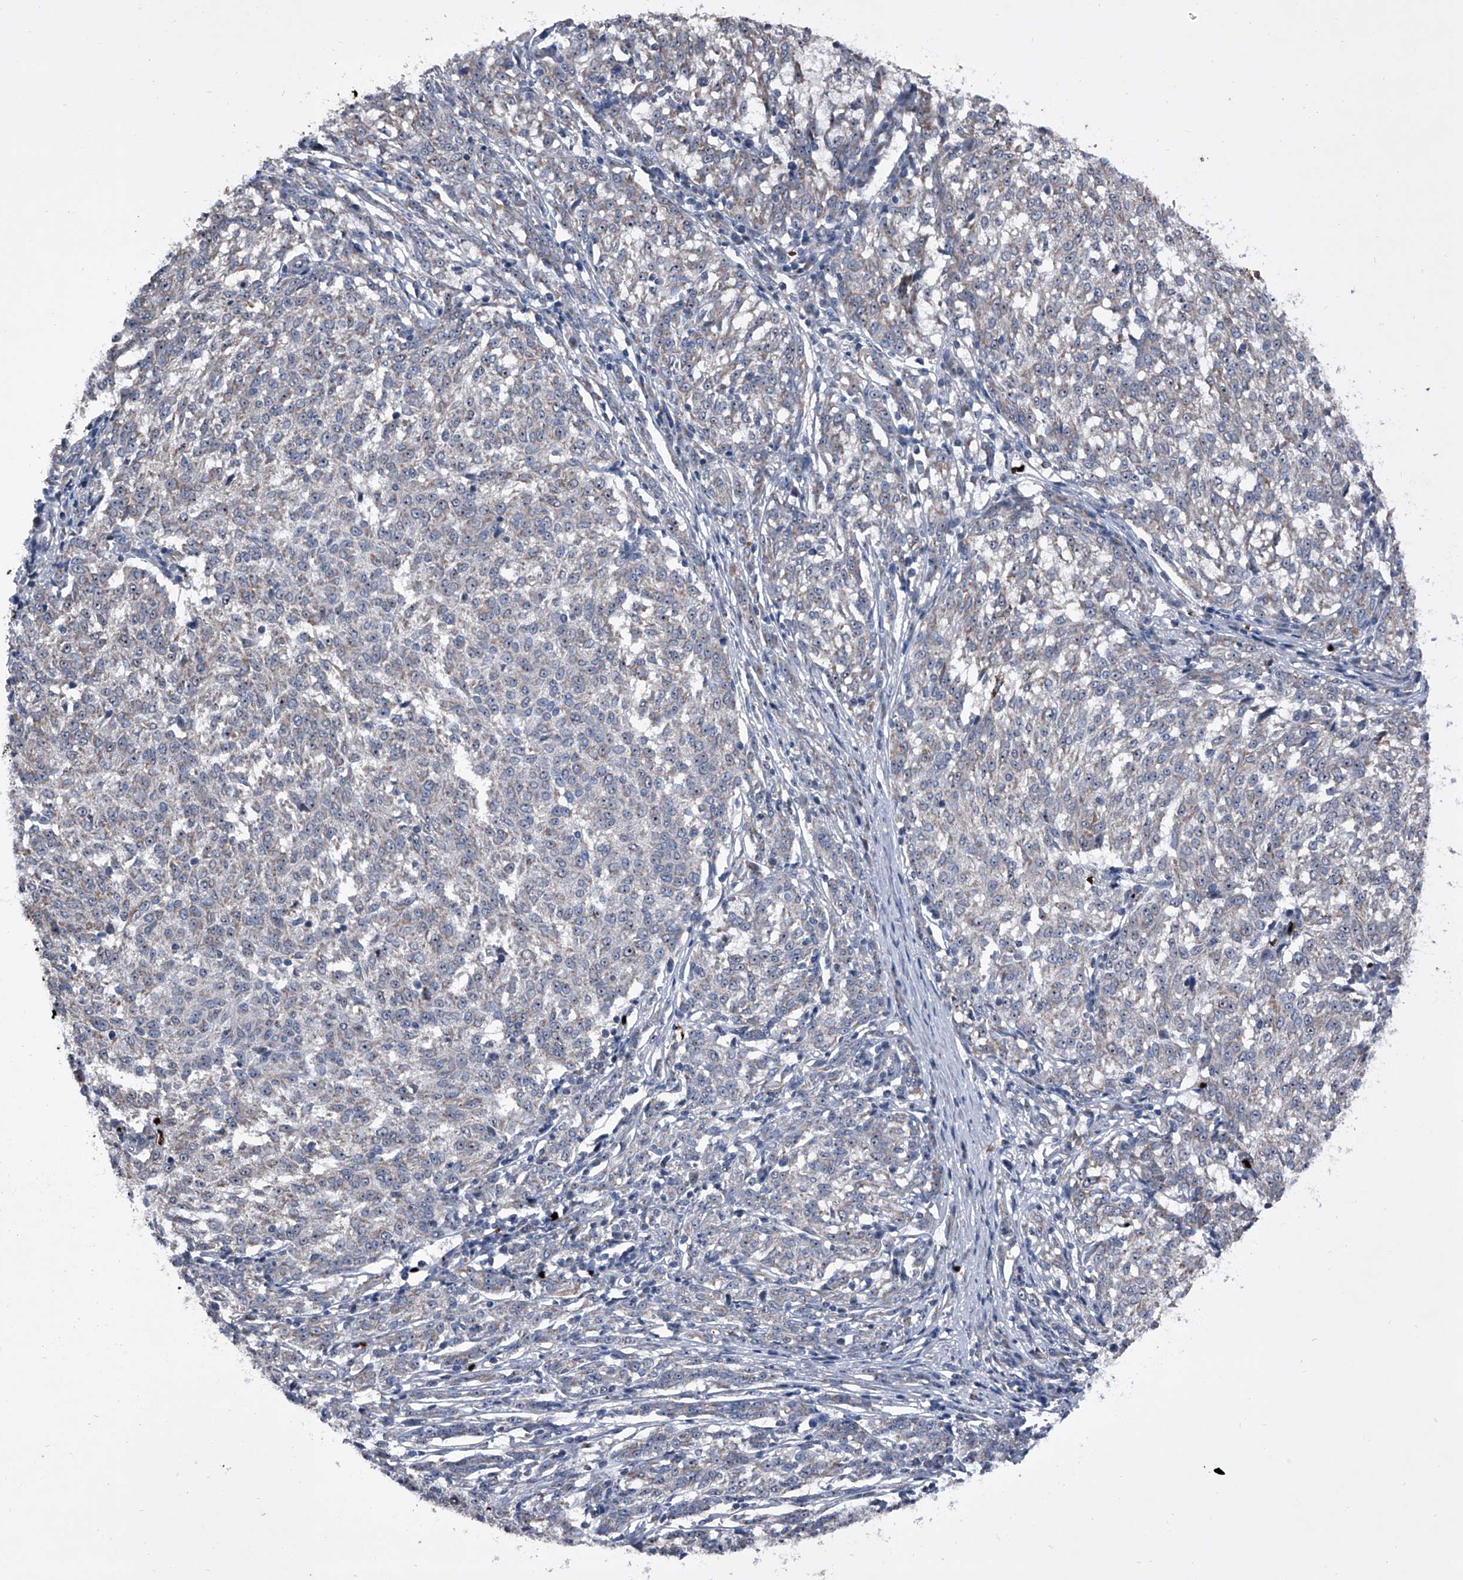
{"staining": {"intensity": "weak", "quantity": "<25%", "location": "cytoplasmic/membranous"}, "tissue": "melanoma", "cell_type": "Tumor cells", "image_type": "cancer", "snomed": [{"axis": "morphology", "description": "Malignant melanoma, NOS"}, {"axis": "topography", "description": "Skin"}], "caption": "DAB immunohistochemical staining of human malignant melanoma exhibits no significant expression in tumor cells. (DAB (3,3'-diaminobenzidine) immunohistochemistry (IHC) with hematoxylin counter stain).", "gene": "CEP85L", "patient": {"sex": "female", "age": 72}}